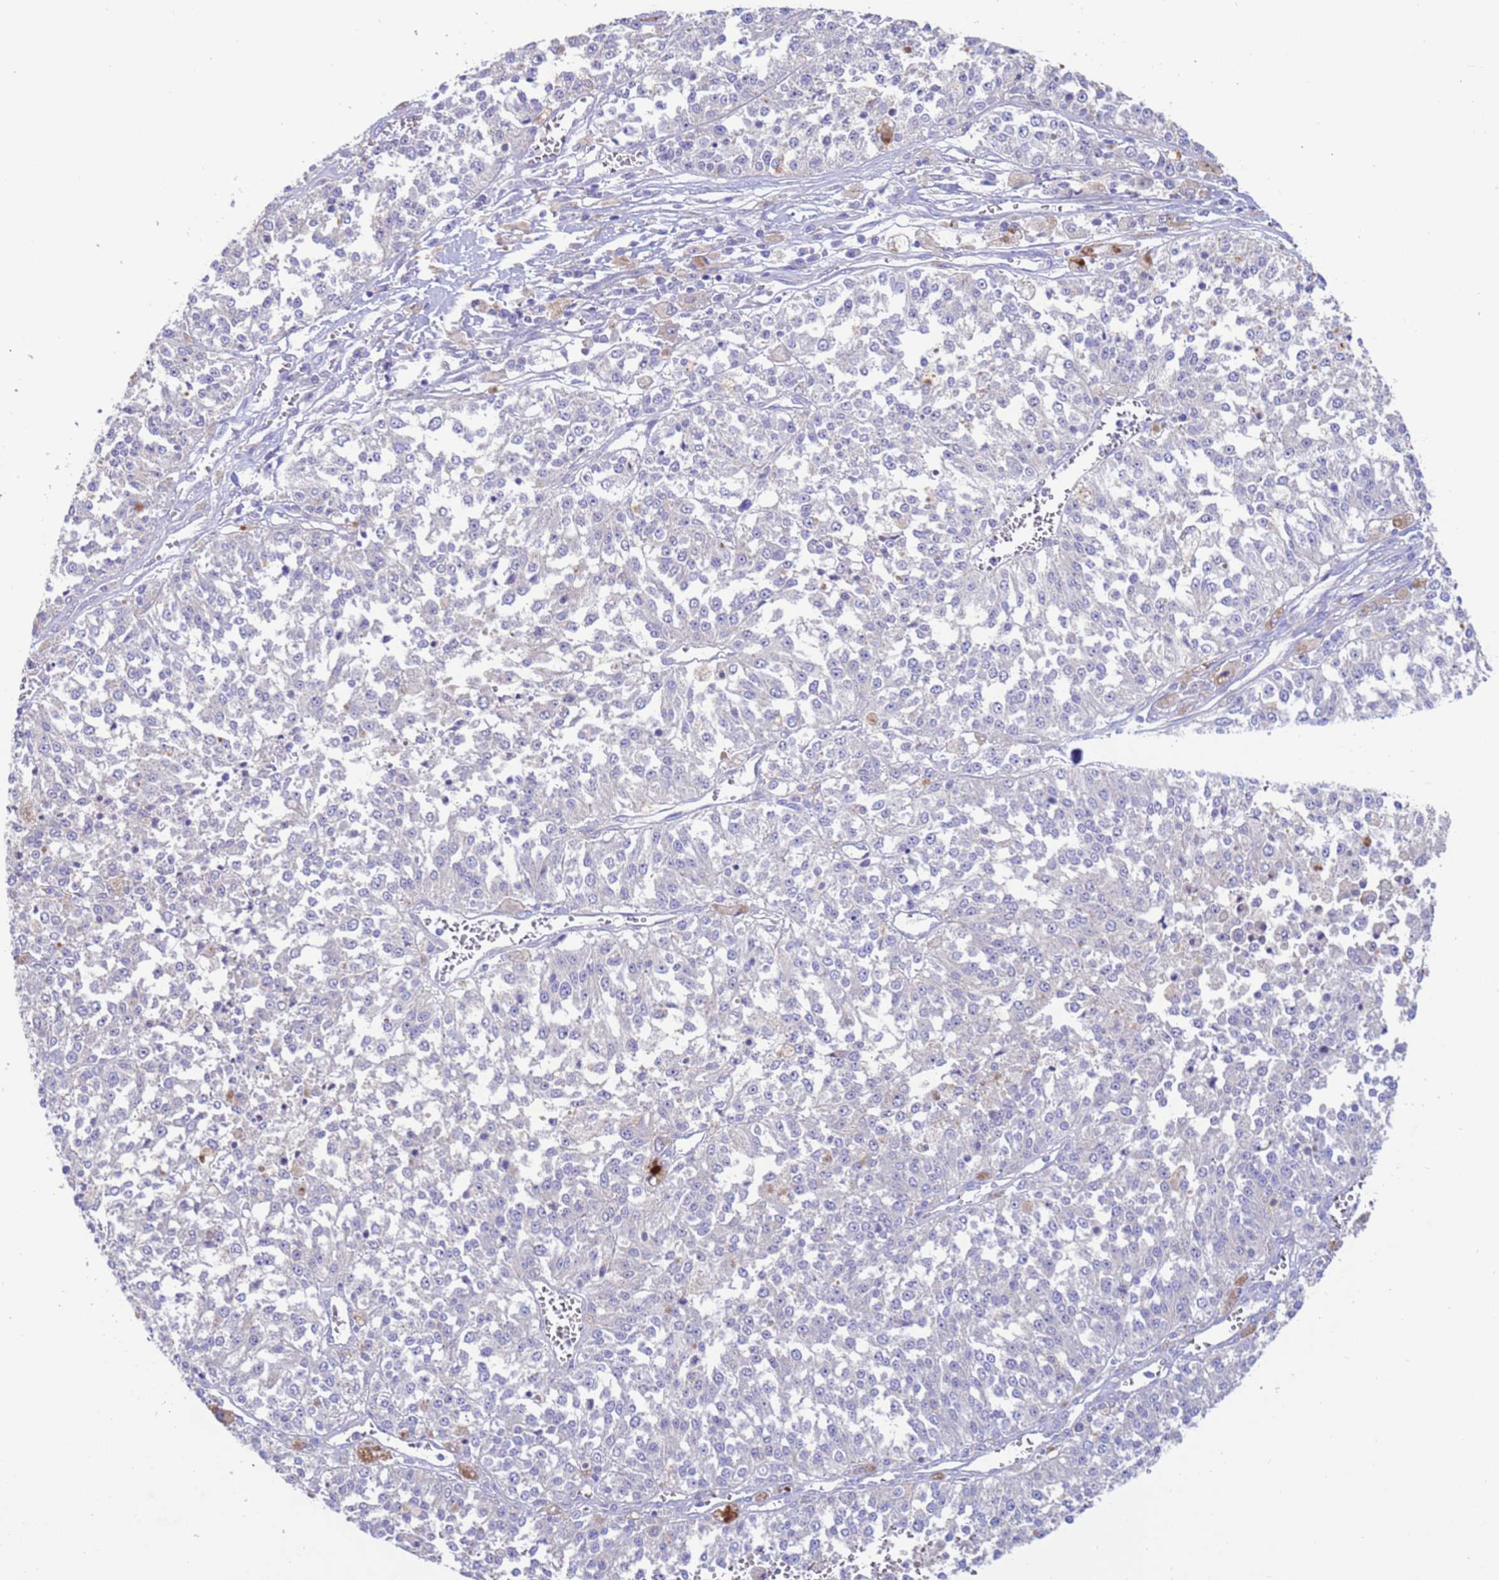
{"staining": {"intensity": "negative", "quantity": "none", "location": "none"}, "tissue": "melanoma", "cell_type": "Tumor cells", "image_type": "cancer", "snomed": [{"axis": "morphology", "description": "Malignant melanoma, NOS"}, {"axis": "topography", "description": "Skin"}], "caption": "Malignant melanoma was stained to show a protein in brown. There is no significant positivity in tumor cells. (DAB (3,3'-diaminobenzidine) immunohistochemistry, high magnification).", "gene": "SRL", "patient": {"sex": "female", "age": 64}}